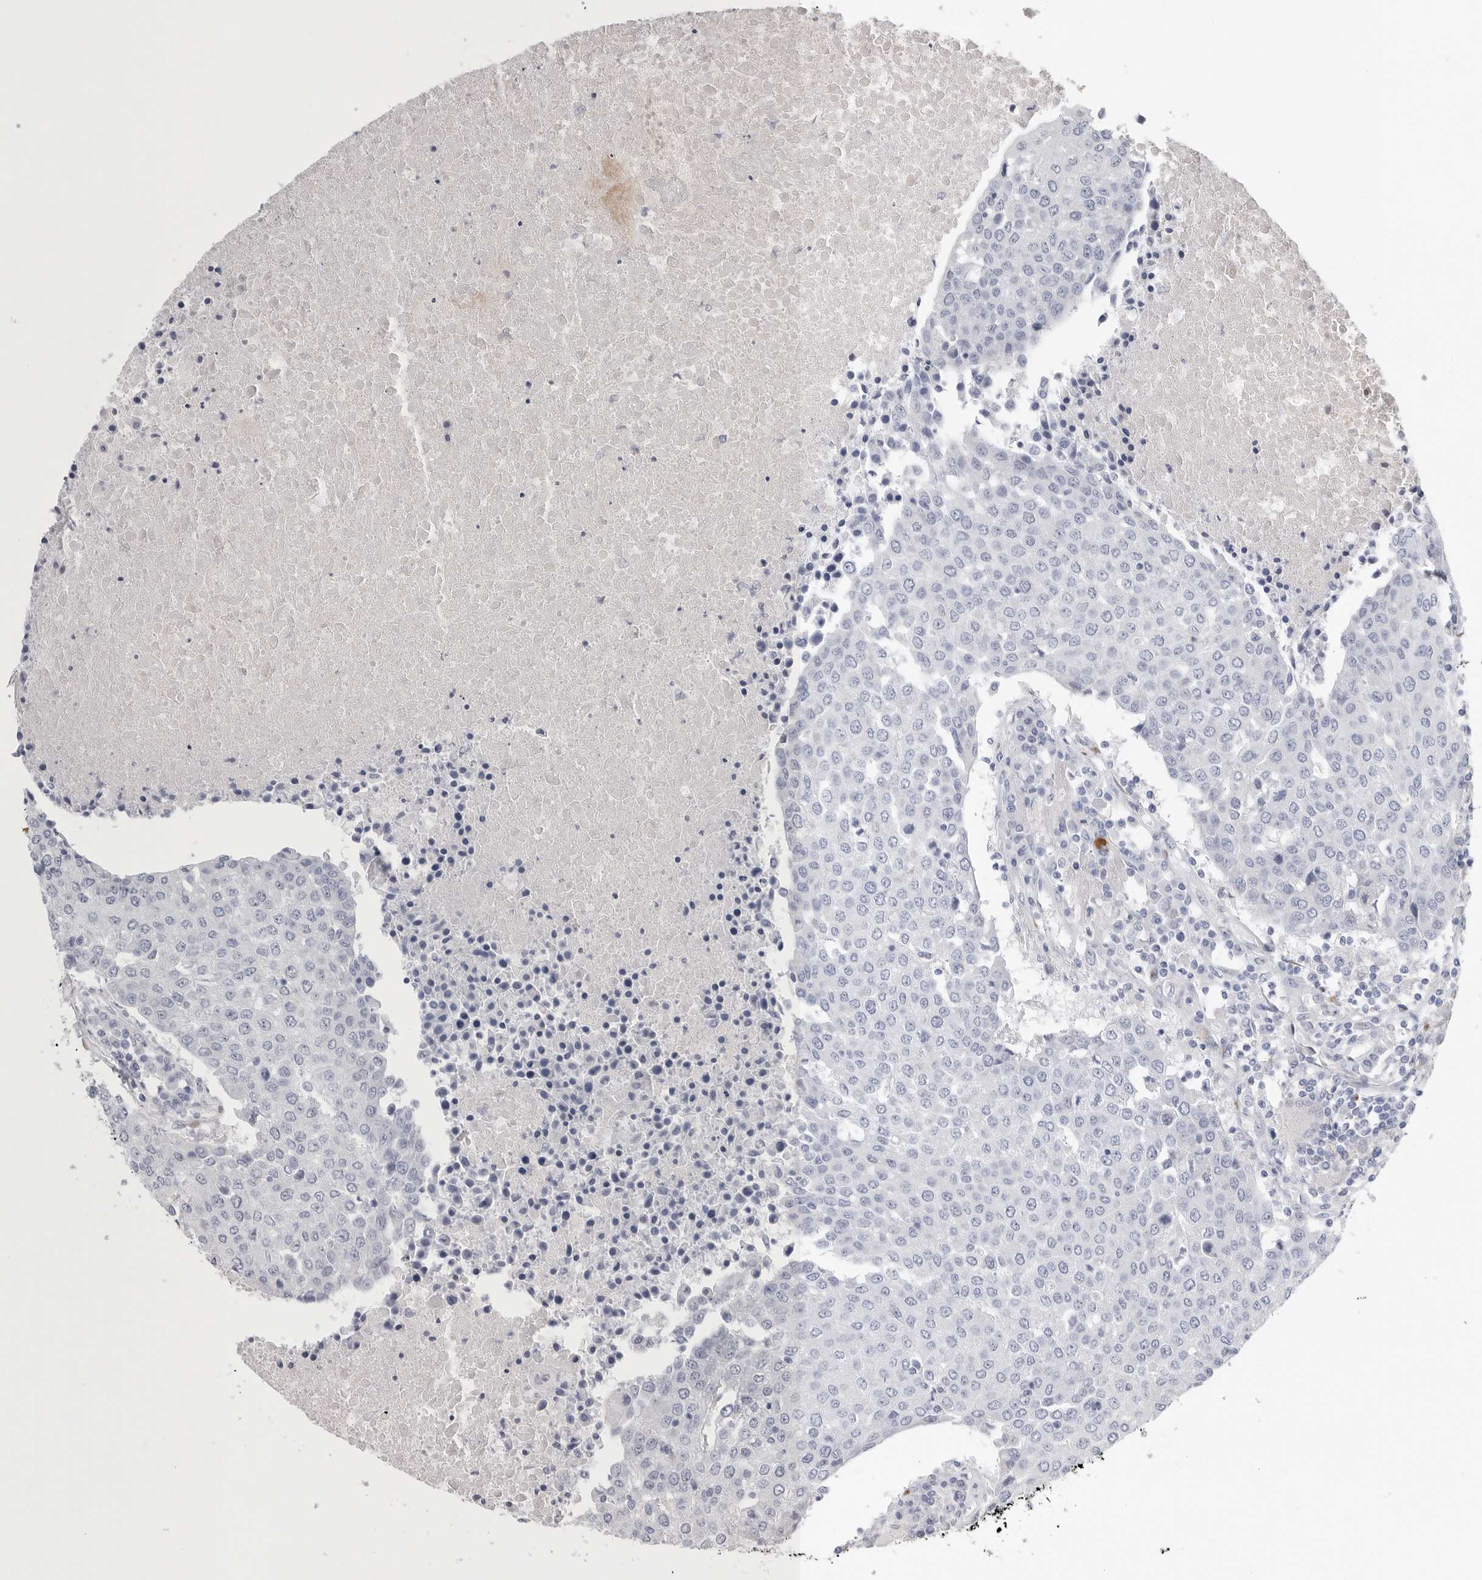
{"staining": {"intensity": "negative", "quantity": "none", "location": "none"}, "tissue": "urothelial cancer", "cell_type": "Tumor cells", "image_type": "cancer", "snomed": [{"axis": "morphology", "description": "Urothelial carcinoma, High grade"}, {"axis": "topography", "description": "Urinary bladder"}], "caption": "Tumor cells show no significant protein staining in urothelial carcinoma (high-grade). (Brightfield microscopy of DAB (3,3'-diaminobenzidine) IHC at high magnification).", "gene": "TIMP1", "patient": {"sex": "female", "age": 85}}